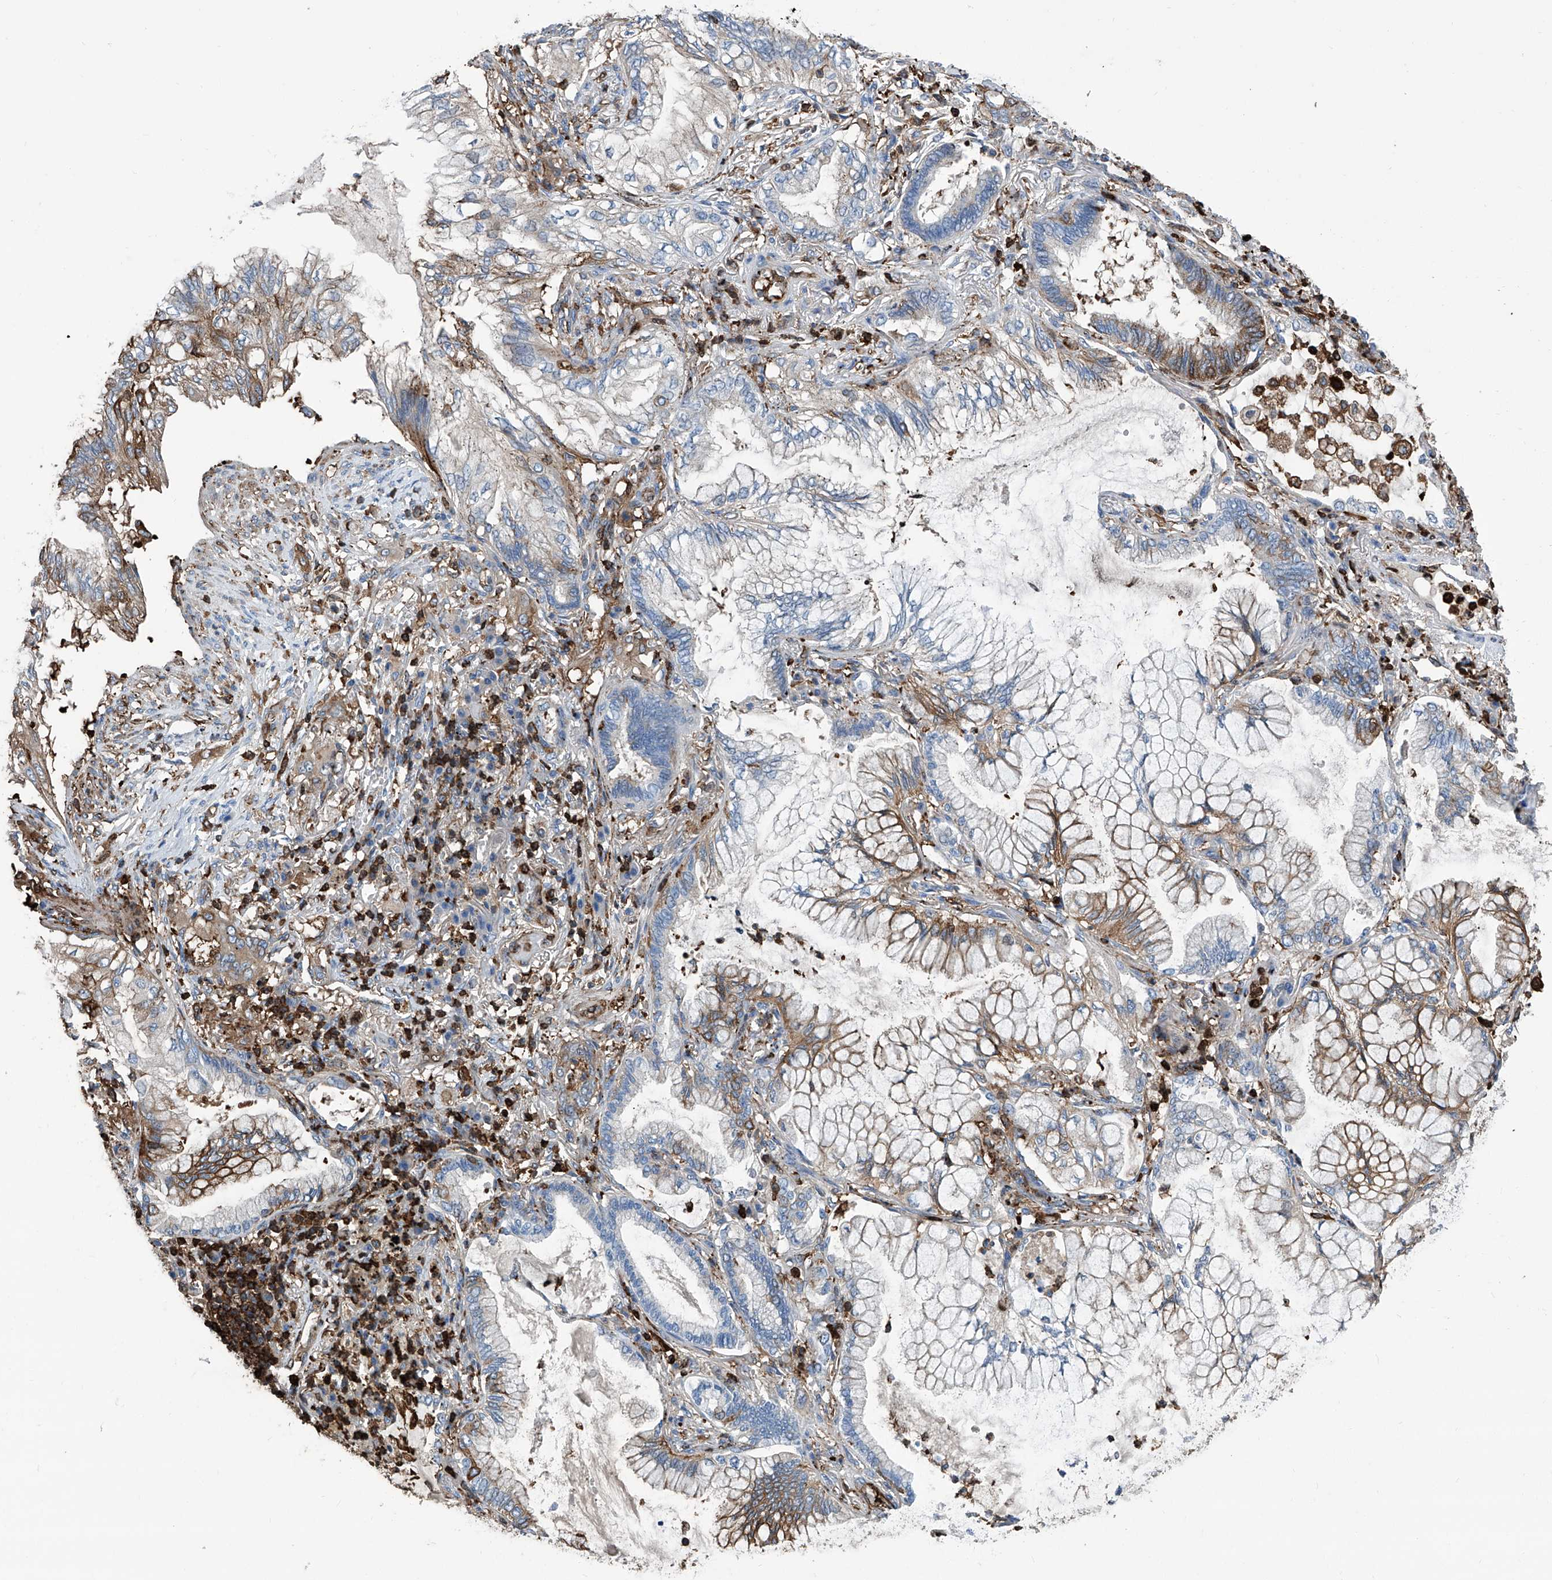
{"staining": {"intensity": "moderate", "quantity": "<25%", "location": "cytoplasmic/membranous"}, "tissue": "lung cancer", "cell_type": "Tumor cells", "image_type": "cancer", "snomed": [{"axis": "morphology", "description": "Adenocarcinoma, NOS"}, {"axis": "topography", "description": "Lung"}], "caption": "A micrograph of adenocarcinoma (lung) stained for a protein exhibits moderate cytoplasmic/membranous brown staining in tumor cells.", "gene": "ZNF484", "patient": {"sex": "female", "age": 70}}